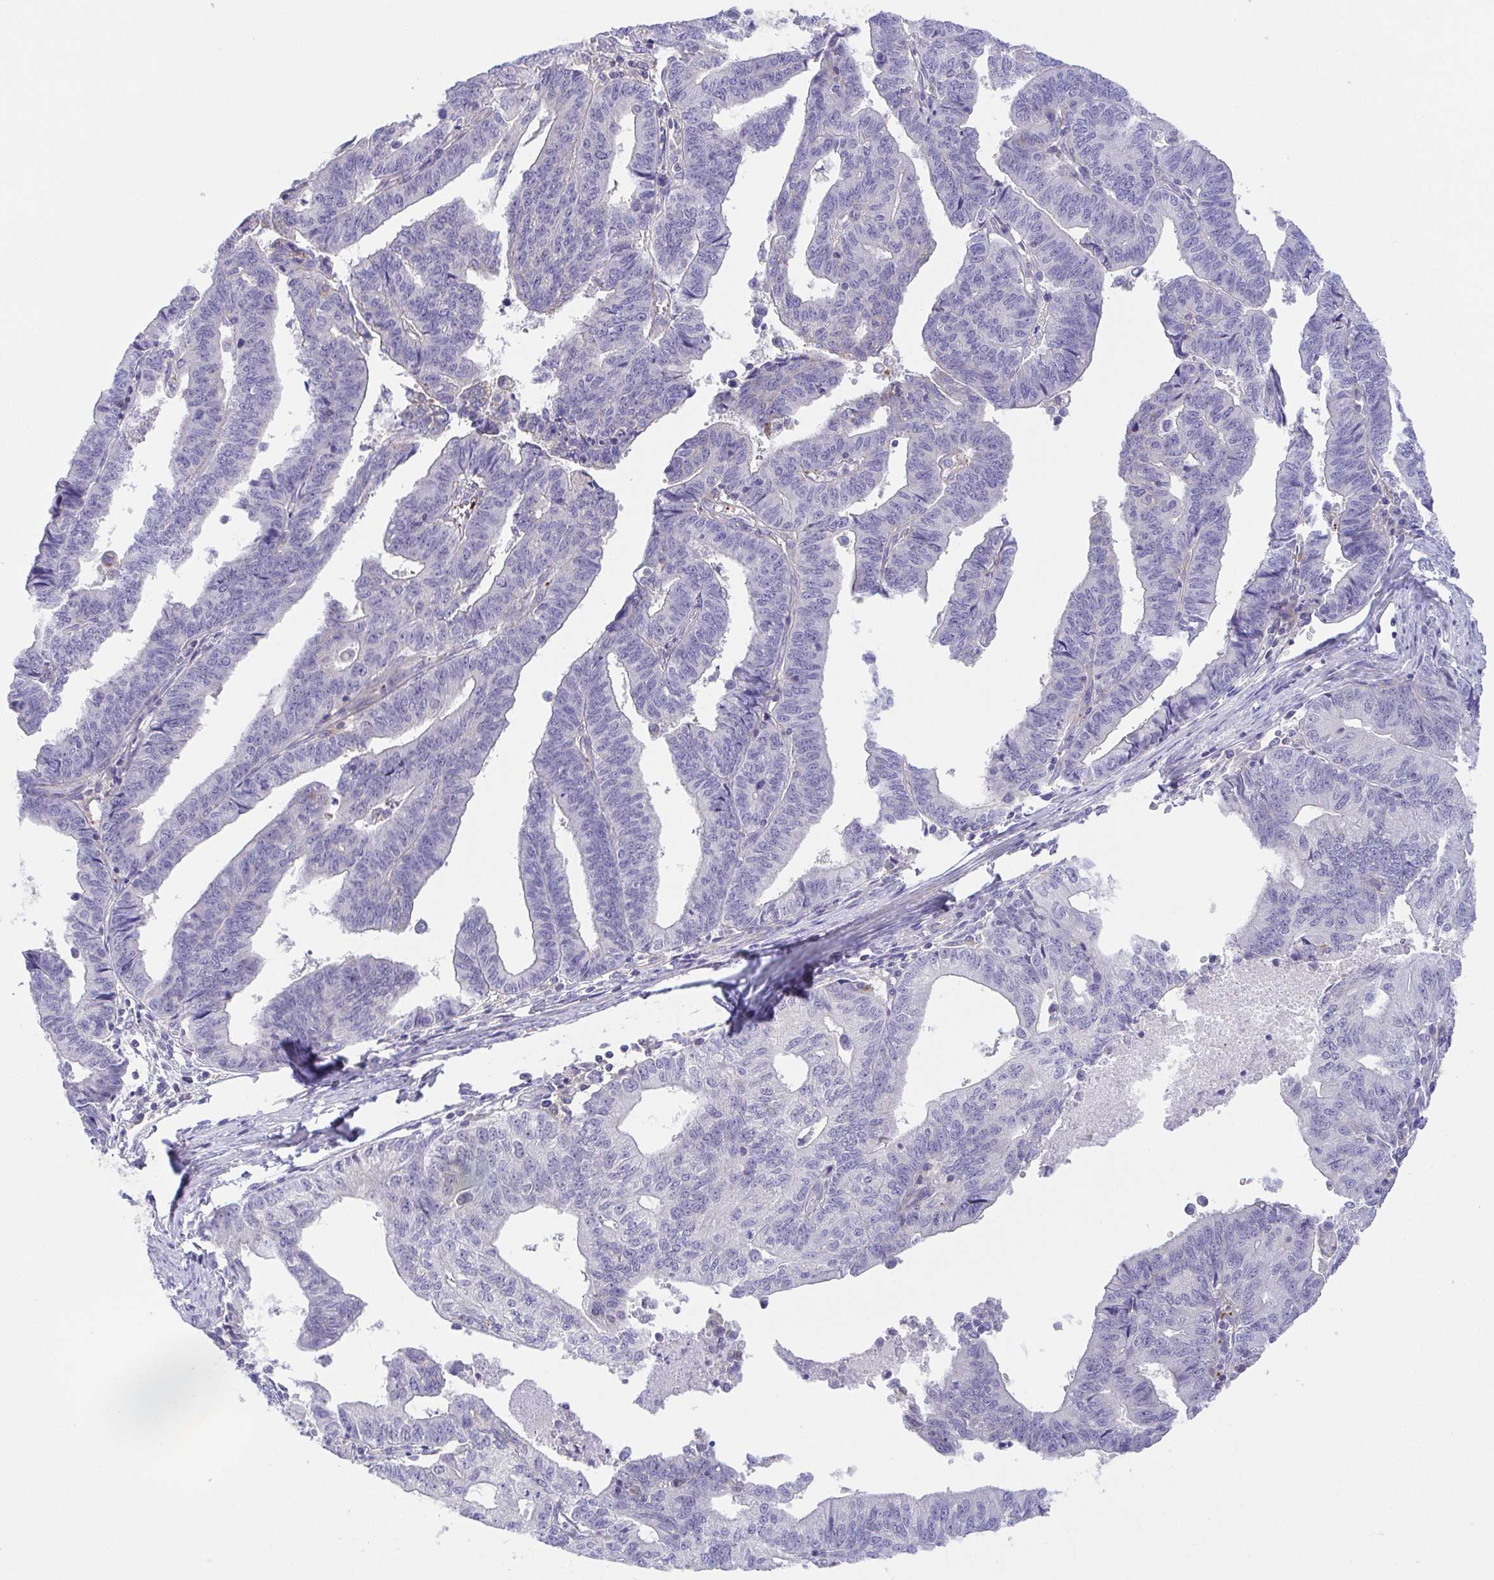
{"staining": {"intensity": "negative", "quantity": "none", "location": "none"}, "tissue": "endometrial cancer", "cell_type": "Tumor cells", "image_type": "cancer", "snomed": [{"axis": "morphology", "description": "Adenocarcinoma, NOS"}, {"axis": "topography", "description": "Endometrium"}], "caption": "DAB immunohistochemical staining of human endometrial adenocarcinoma reveals no significant expression in tumor cells.", "gene": "PRR14L", "patient": {"sex": "female", "age": 65}}